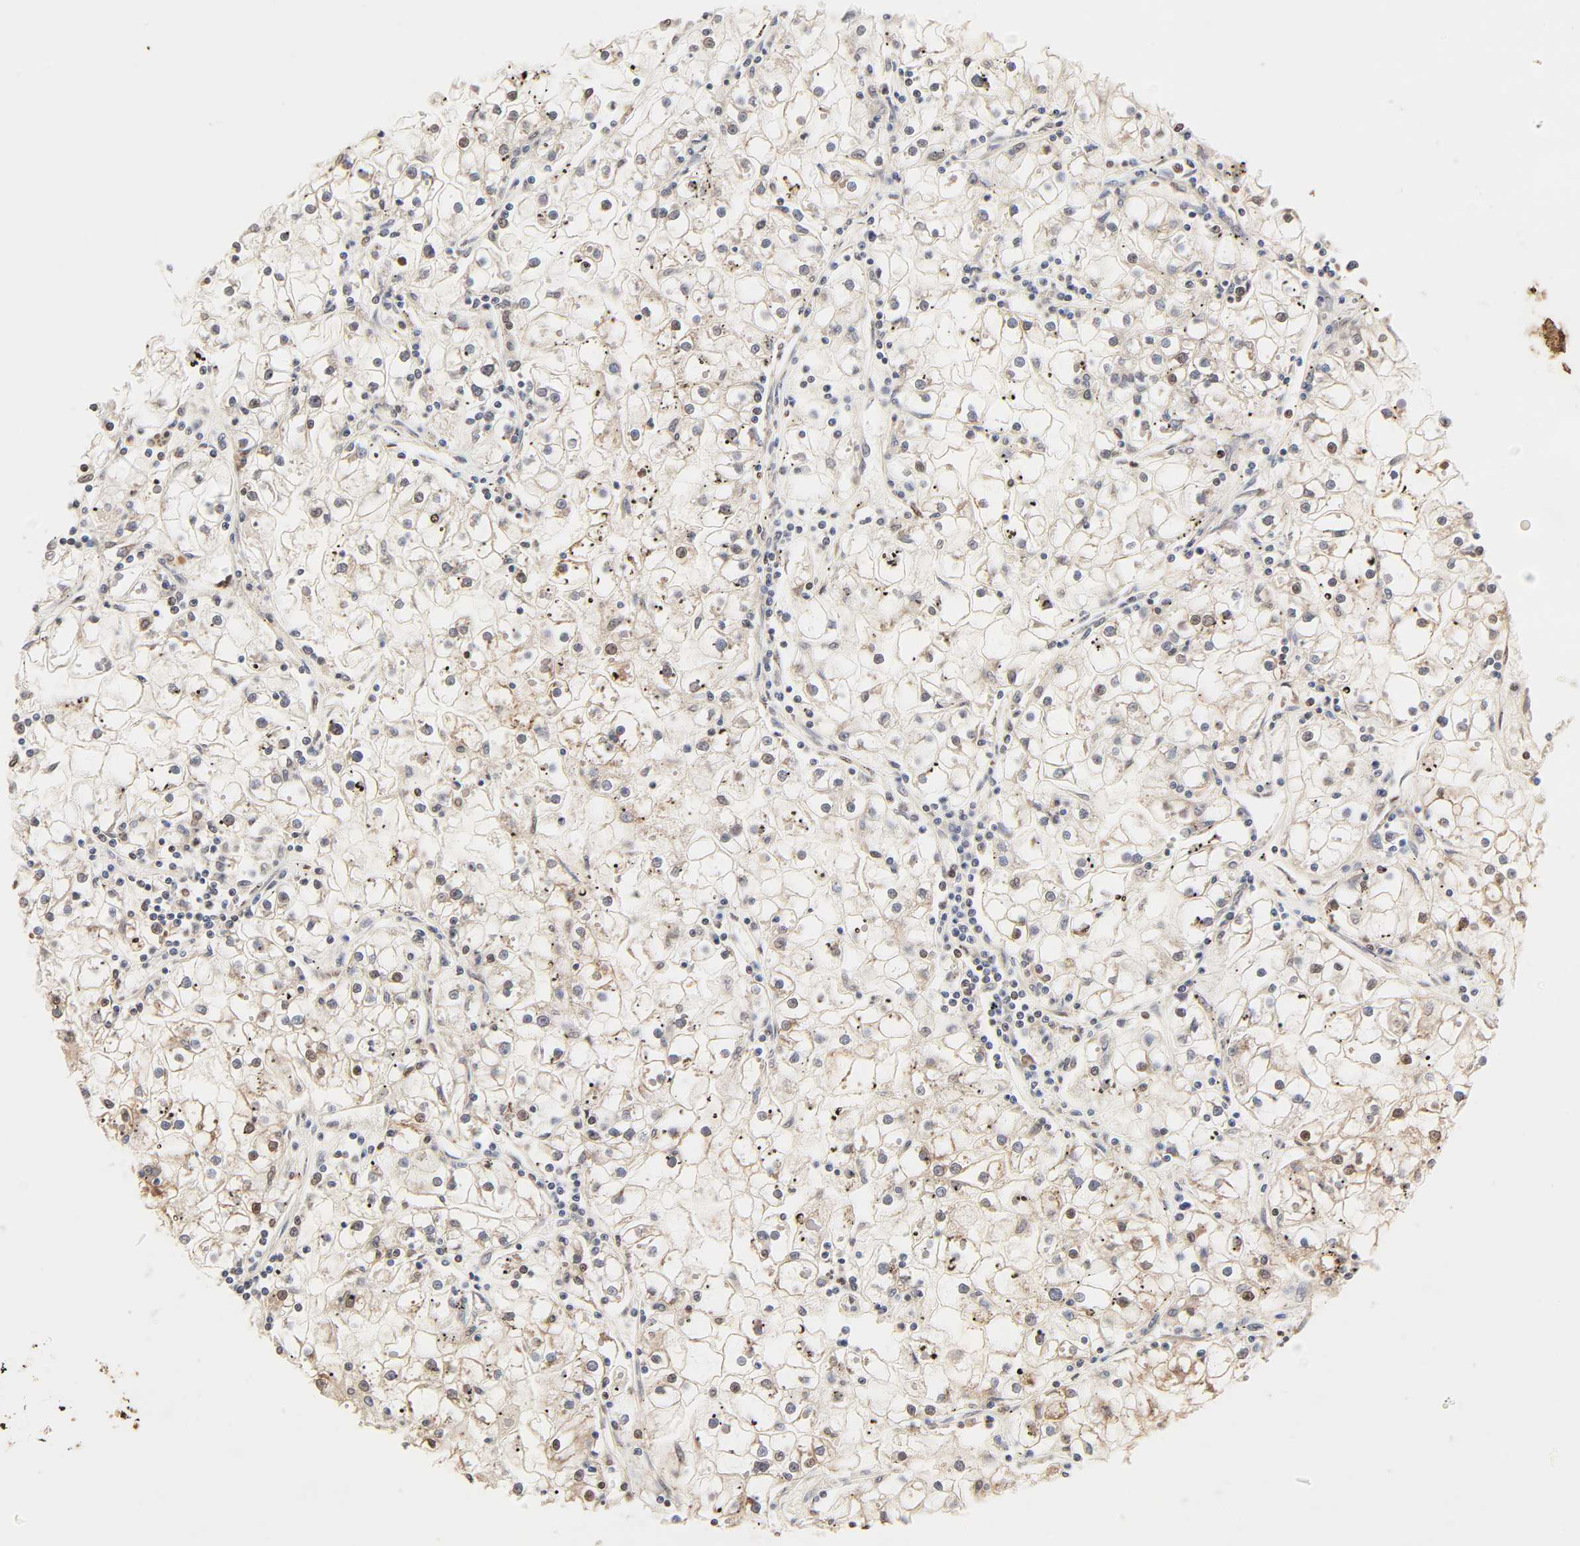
{"staining": {"intensity": "moderate", "quantity": "25%-75%", "location": "cytoplasmic/membranous,nuclear"}, "tissue": "renal cancer", "cell_type": "Tumor cells", "image_type": "cancer", "snomed": [{"axis": "morphology", "description": "Adenocarcinoma, NOS"}, {"axis": "topography", "description": "Kidney"}], "caption": "Adenocarcinoma (renal) stained with DAB (3,3'-diaminobenzidine) IHC displays medium levels of moderate cytoplasmic/membranous and nuclear expression in about 25%-75% of tumor cells. The staining was performed using DAB, with brown indicating positive protein expression. Nuclei are stained blue with hematoxylin.", "gene": "TBL1X", "patient": {"sex": "male", "age": 56}}